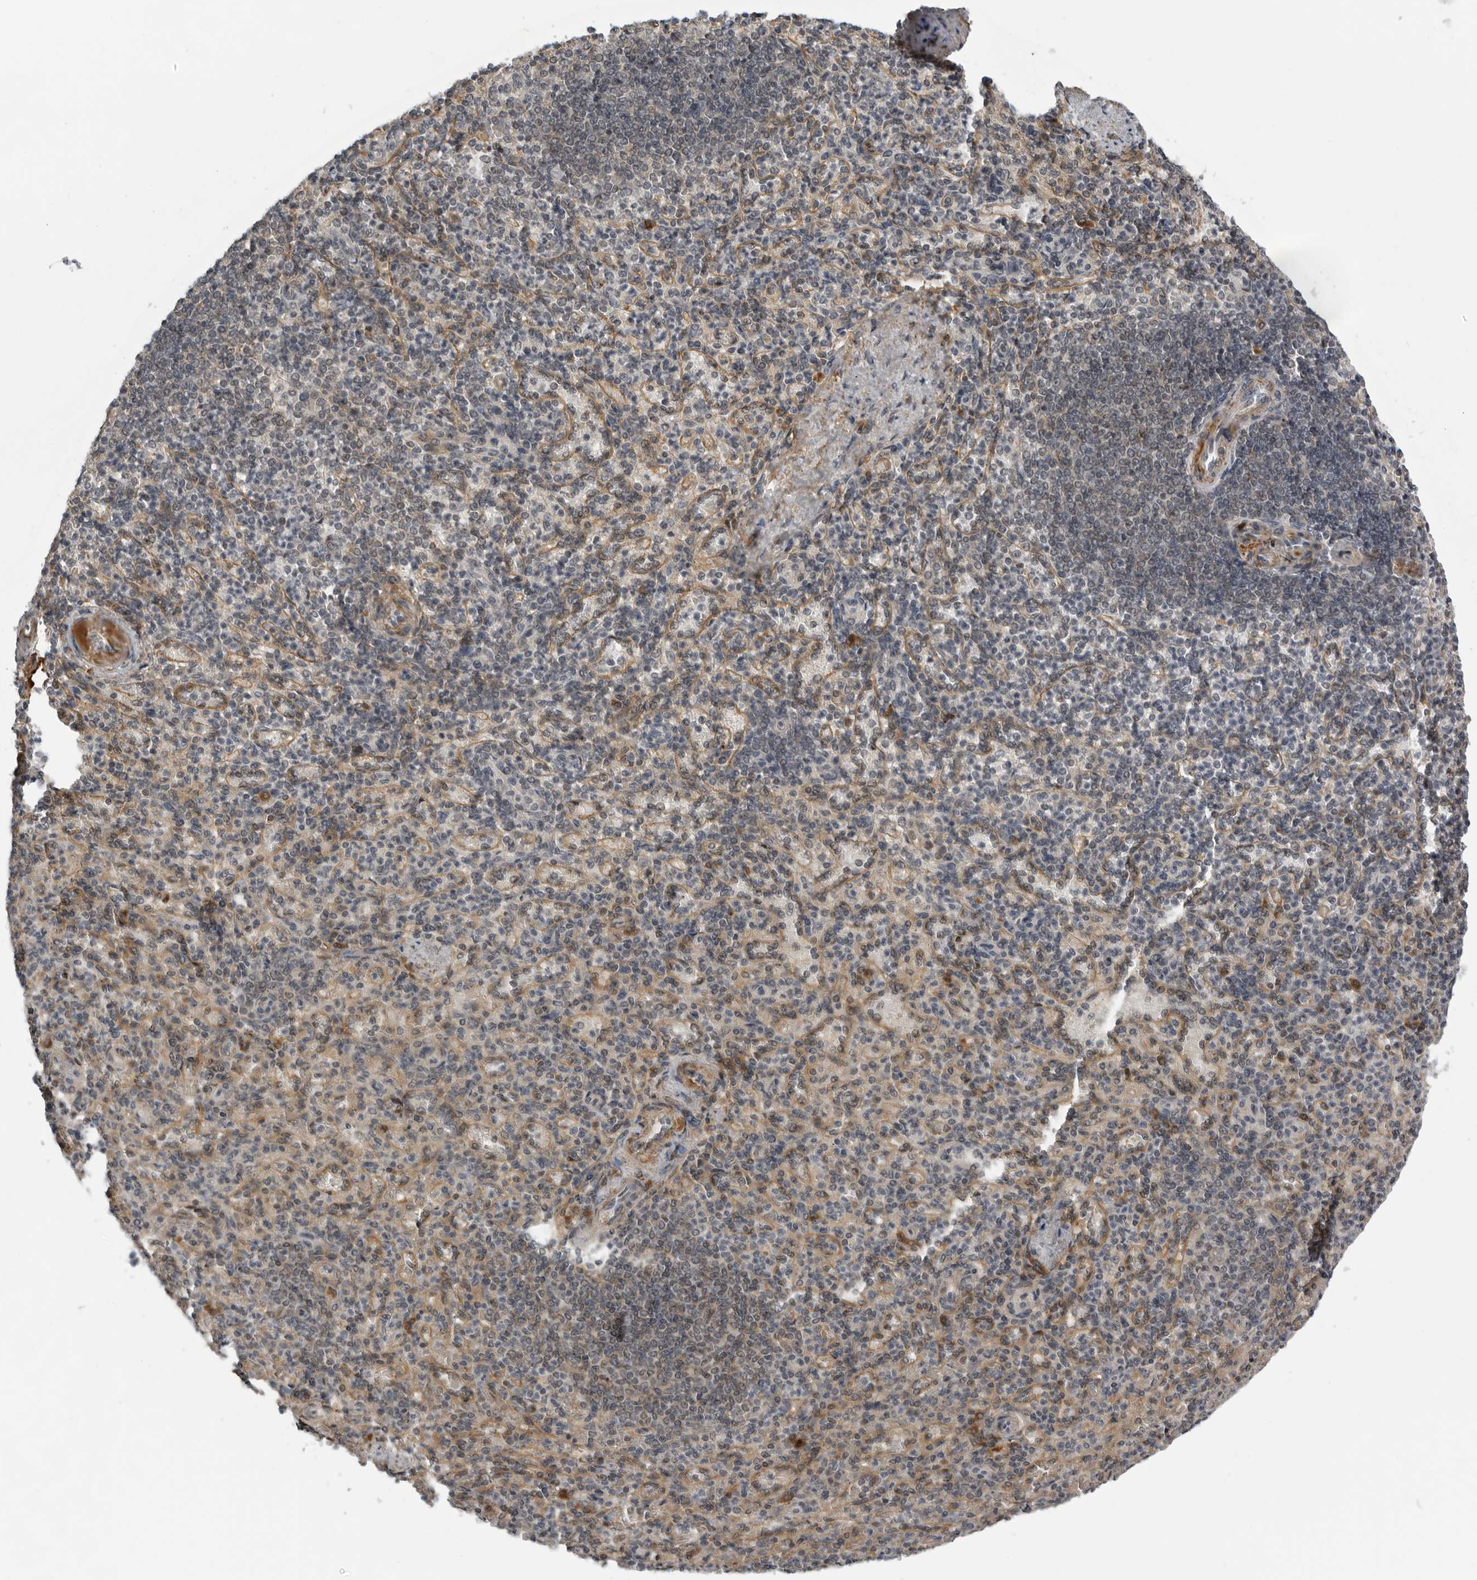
{"staining": {"intensity": "negative", "quantity": "none", "location": "none"}, "tissue": "spleen", "cell_type": "Cells in red pulp", "image_type": "normal", "snomed": [{"axis": "morphology", "description": "Normal tissue, NOS"}, {"axis": "topography", "description": "Spleen"}], "caption": "An immunohistochemistry (IHC) micrograph of benign spleen is shown. There is no staining in cells in red pulp of spleen. The staining is performed using DAB (3,3'-diaminobenzidine) brown chromogen with nuclei counter-stained in using hematoxylin.", "gene": "ALPK2", "patient": {"sex": "female", "age": 74}}